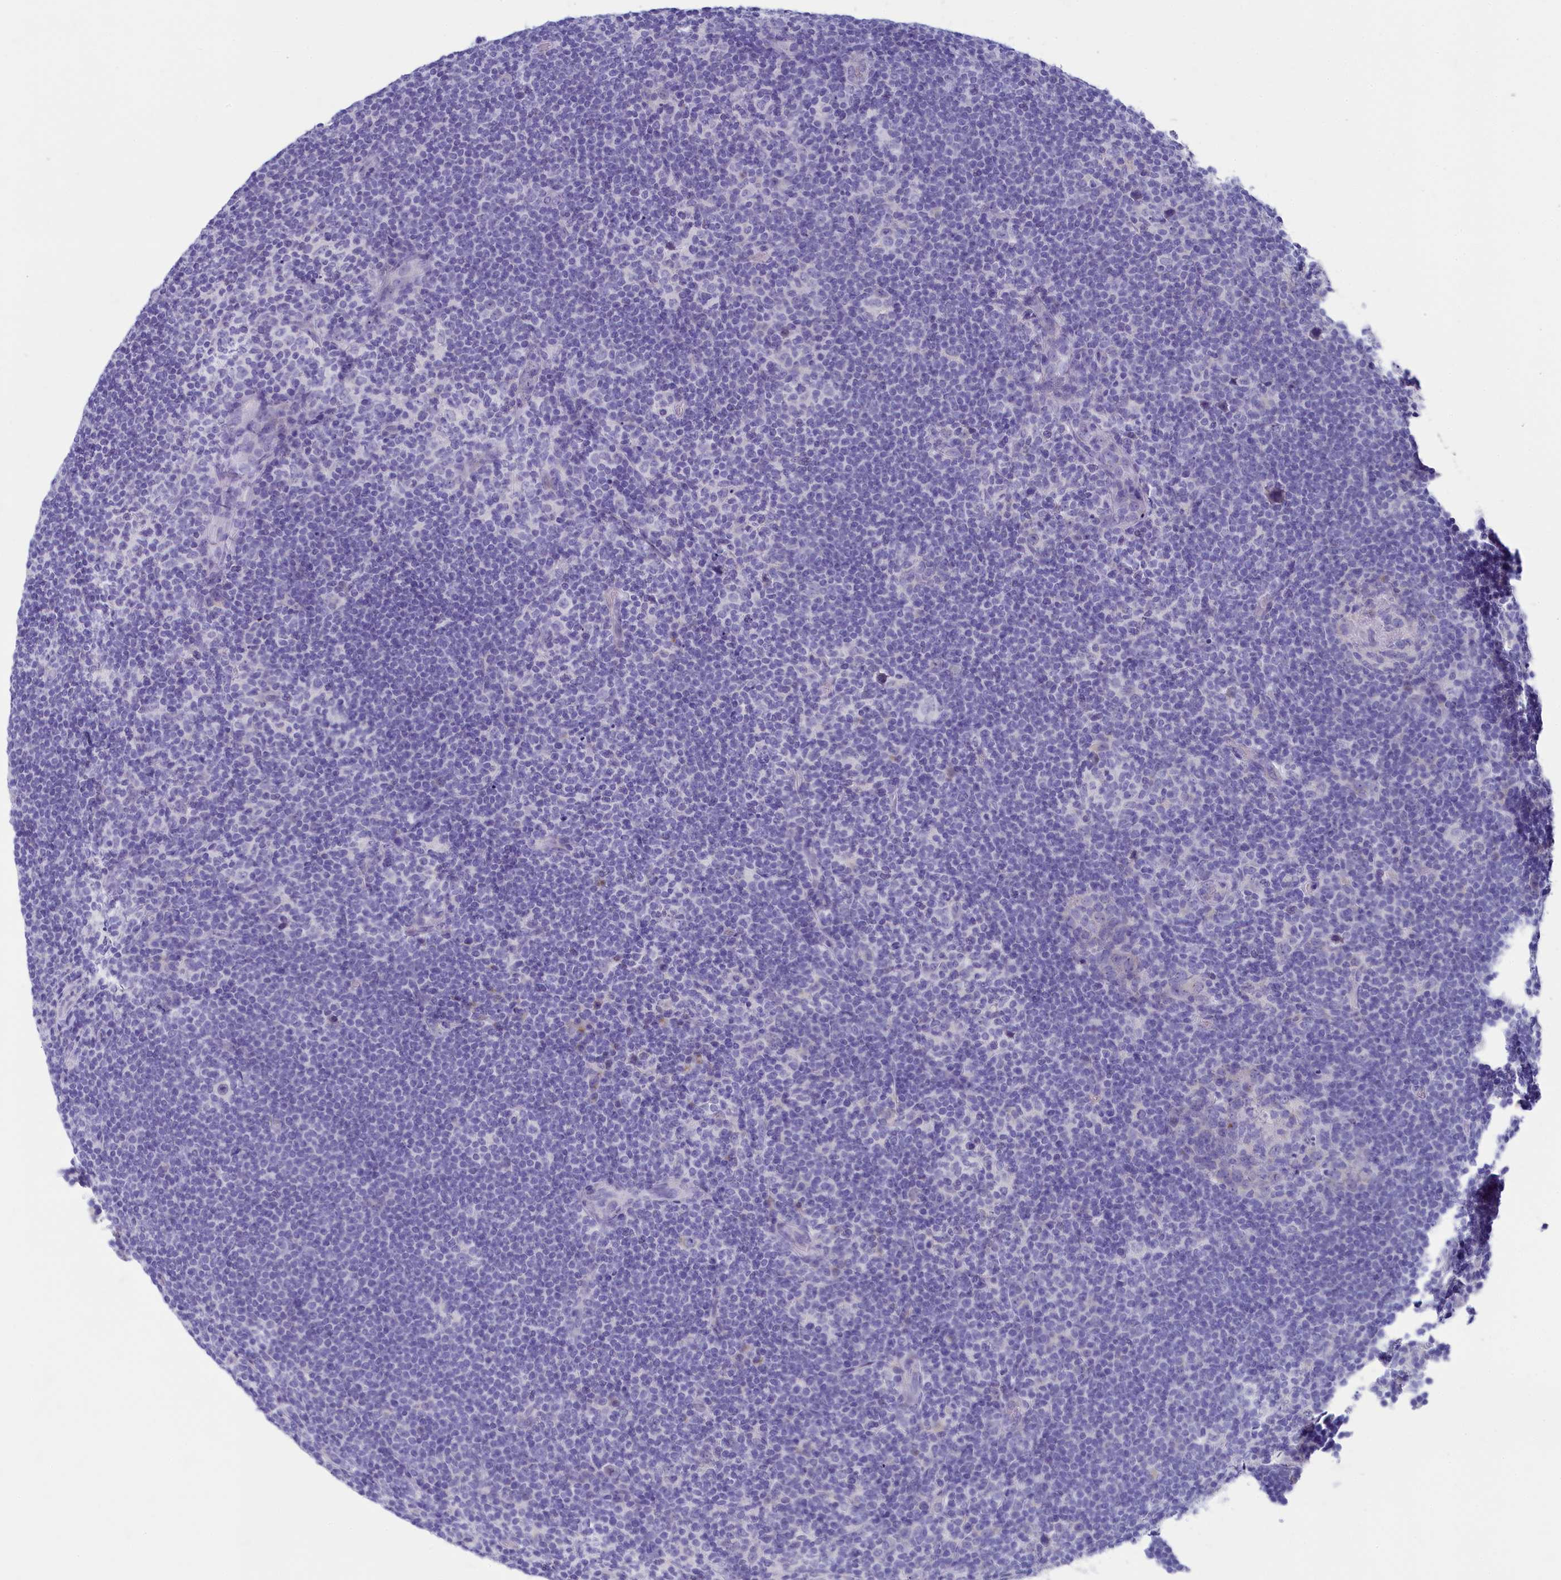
{"staining": {"intensity": "negative", "quantity": "none", "location": "none"}, "tissue": "lymphoma", "cell_type": "Tumor cells", "image_type": "cancer", "snomed": [{"axis": "morphology", "description": "Hodgkin's disease, NOS"}, {"axis": "topography", "description": "Lymph node"}], "caption": "A high-resolution image shows immunohistochemistry staining of Hodgkin's disease, which demonstrates no significant positivity in tumor cells.", "gene": "SKA3", "patient": {"sex": "female", "age": 57}}